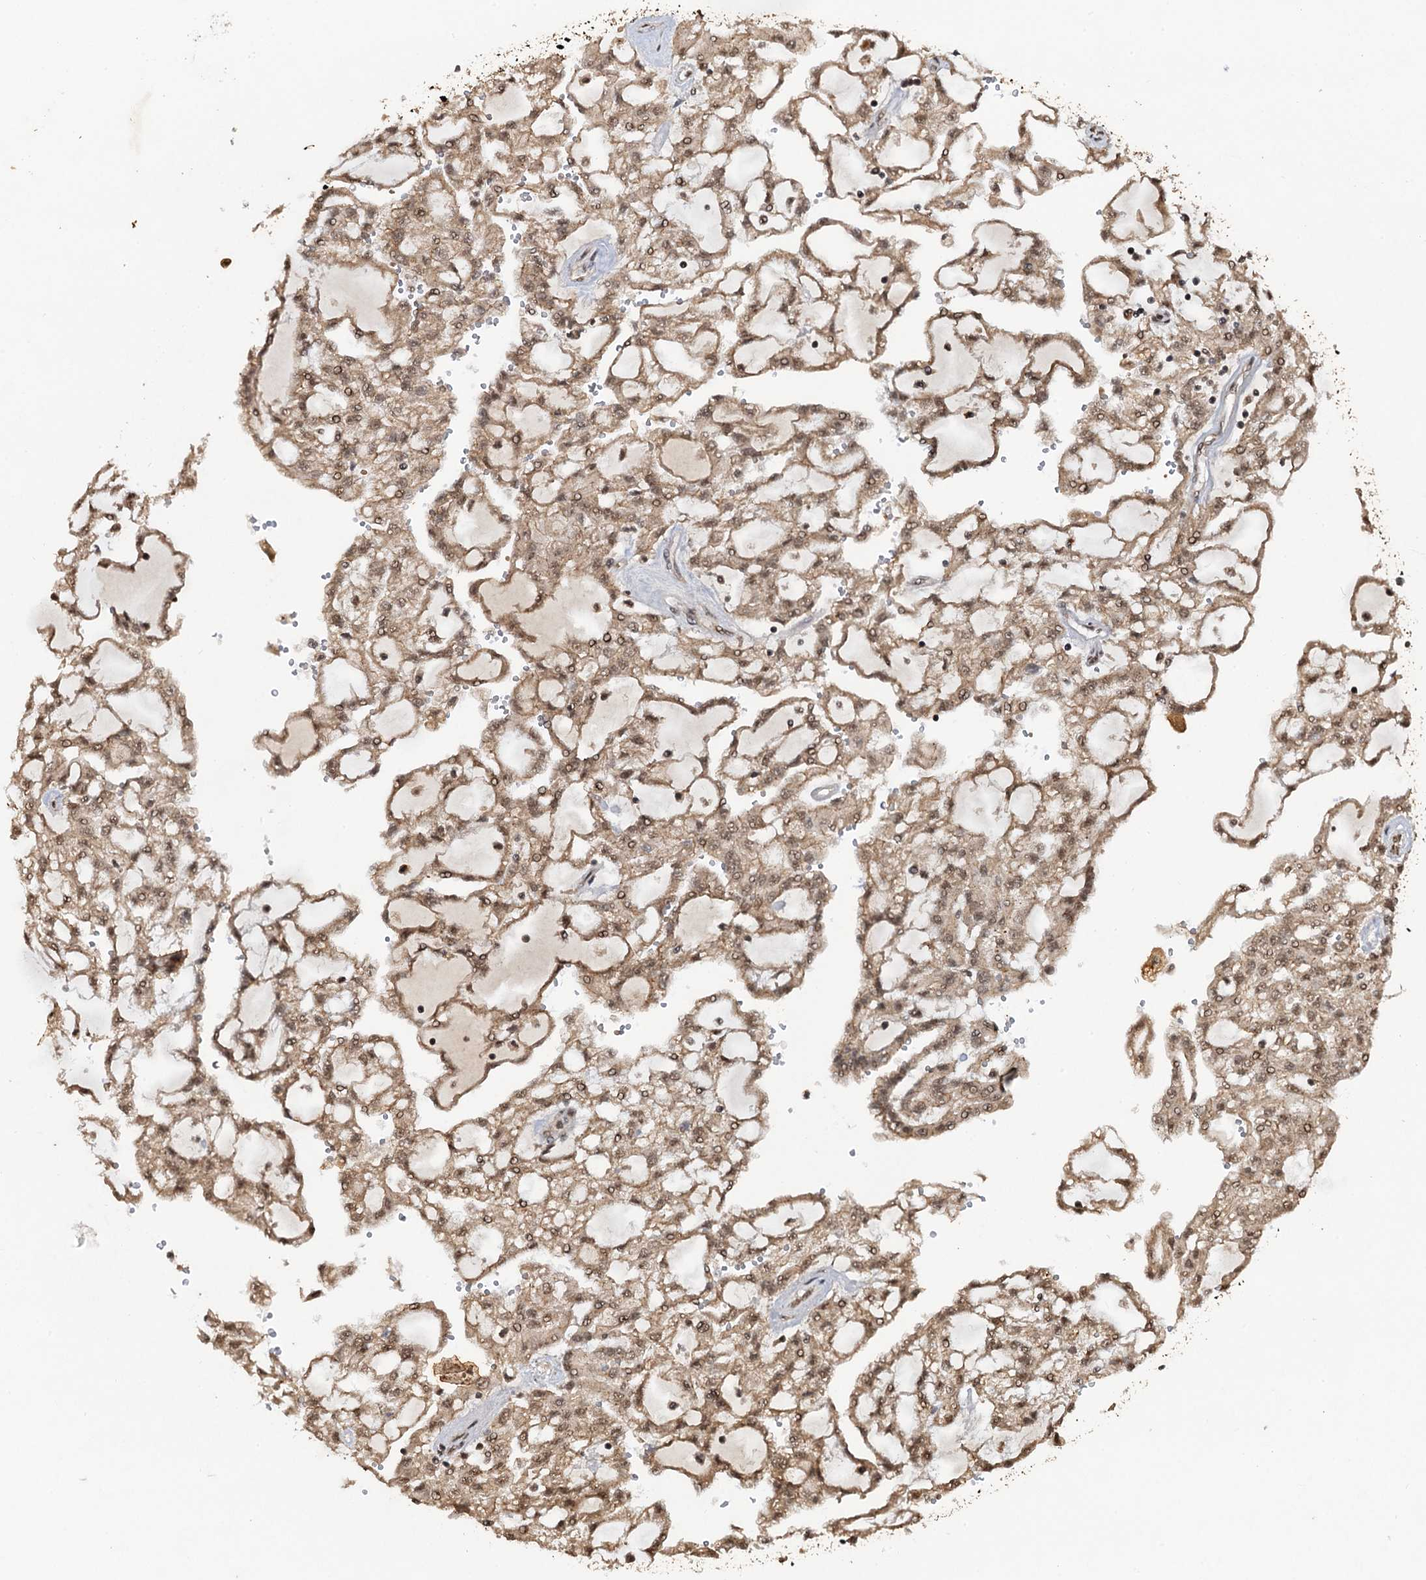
{"staining": {"intensity": "weak", "quantity": ">75%", "location": "cytoplasmic/membranous,nuclear"}, "tissue": "renal cancer", "cell_type": "Tumor cells", "image_type": "cancer", "snomed": [{"axis": "morphology", "description": "Adenocarcinoma, NOS"}, {"axis": "topography", "description": "Kidney"}], "caption": "IHC of human renal cancer (adenocarcinoma) shows low levels of weak cytoplasmic/membranous and nuclear positivity in approximately >75% of tumor cells. Immunohistochemistry (ihc) stains the protein of interest in brown and the nuclei are stained blue.", "gene": "REP15", "patient": {"sex": "male", "age": 63}}